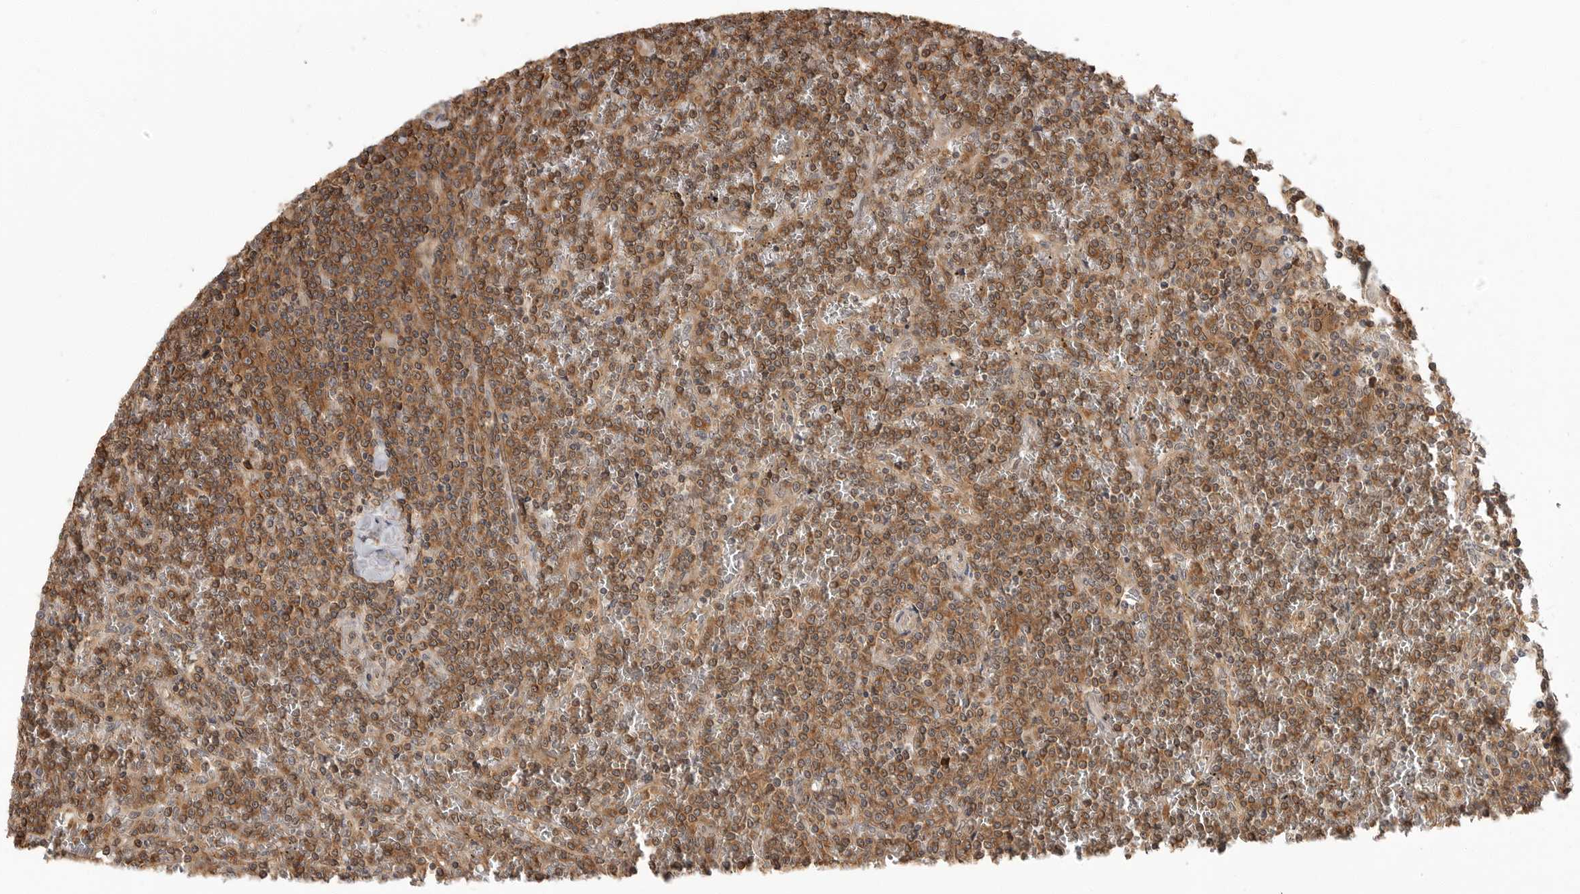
{"staining": {"intensity": "moderate", "quantity": "25%-75%", "location": "cytoplasmic/membranous,nuclear"}, "tissue": "lymphoma", "cell_type": "Tumor cells", "image_type": "cancer", "snomed": [{"axis": "morphology", "description": "Malignant lymphoma, non-Hodgkin's type, Low grade"}, {"axis": "topography", "description": "Spleen"}], "caption": "Tumor cells display moderate cytoplasmic/membranous and nuclear staining in approximately 25%-75% of cells in lymphoma. (DAB IHC with brightfield microscopy, high magnification).", "gene": "ERN1", "patient": {"sex": "female", "age": 19}}